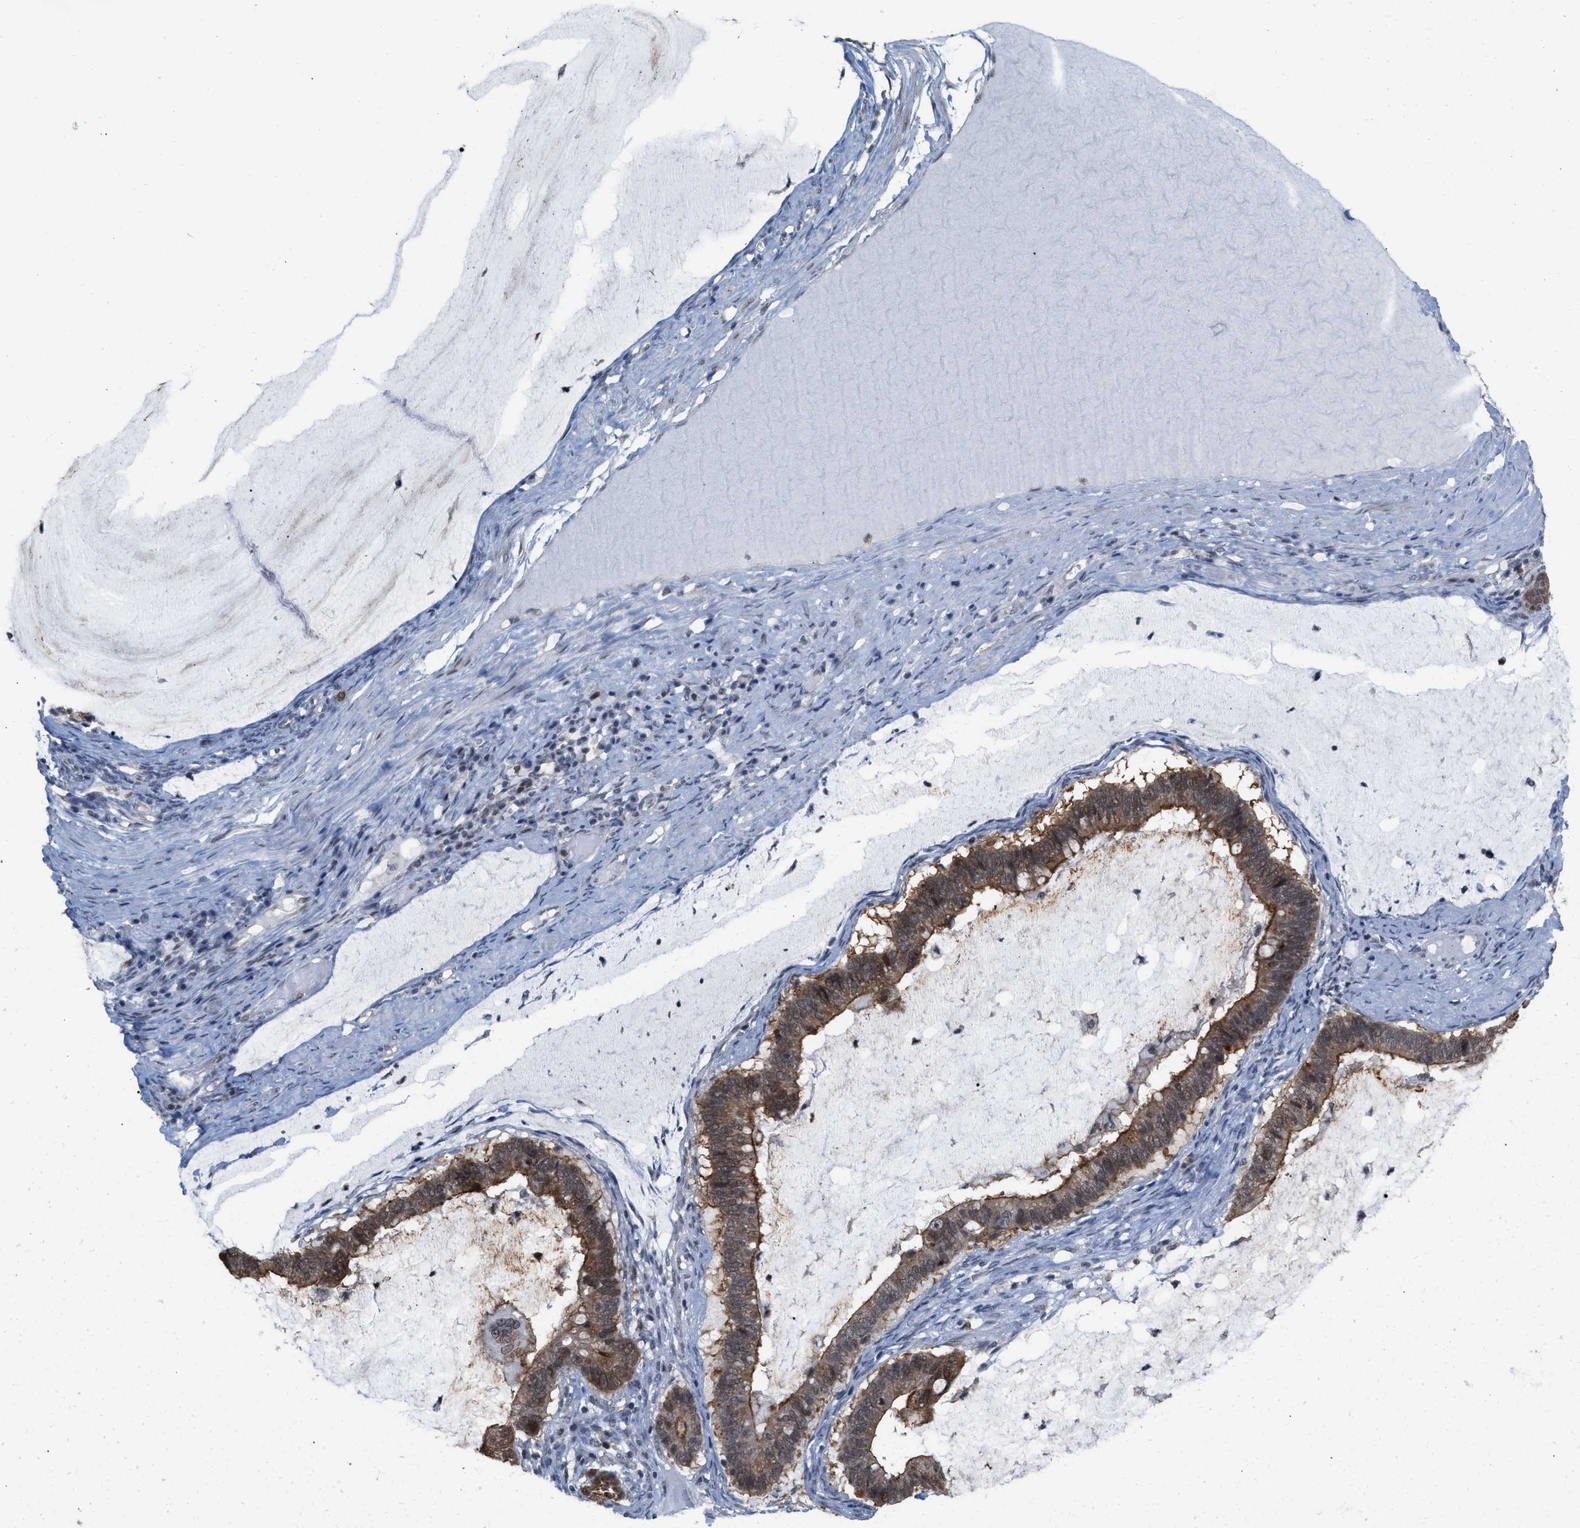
{"staining": {"intensity": "moderate", "quantity": ">75%", "location": "cytoplasmic/membranous"}, "tissue": "ovarian cancer", "cell_type": "Tumor cells", "image_type": "cancer", "snomed": [{"axis": "morphology", "description": "Cystadenocarcinoma, mucinous, NOS"}, {"axis": "topography", "description": "Ovary"}], "caption": "Ovarian cancer stained for a protein (brown) exhibits moderate cytoplasmic/membranous positive staining in about >75% of tumor cells.", "gene": "BAIAP2L1", "patient": {"sex": "female", "age": 61}}